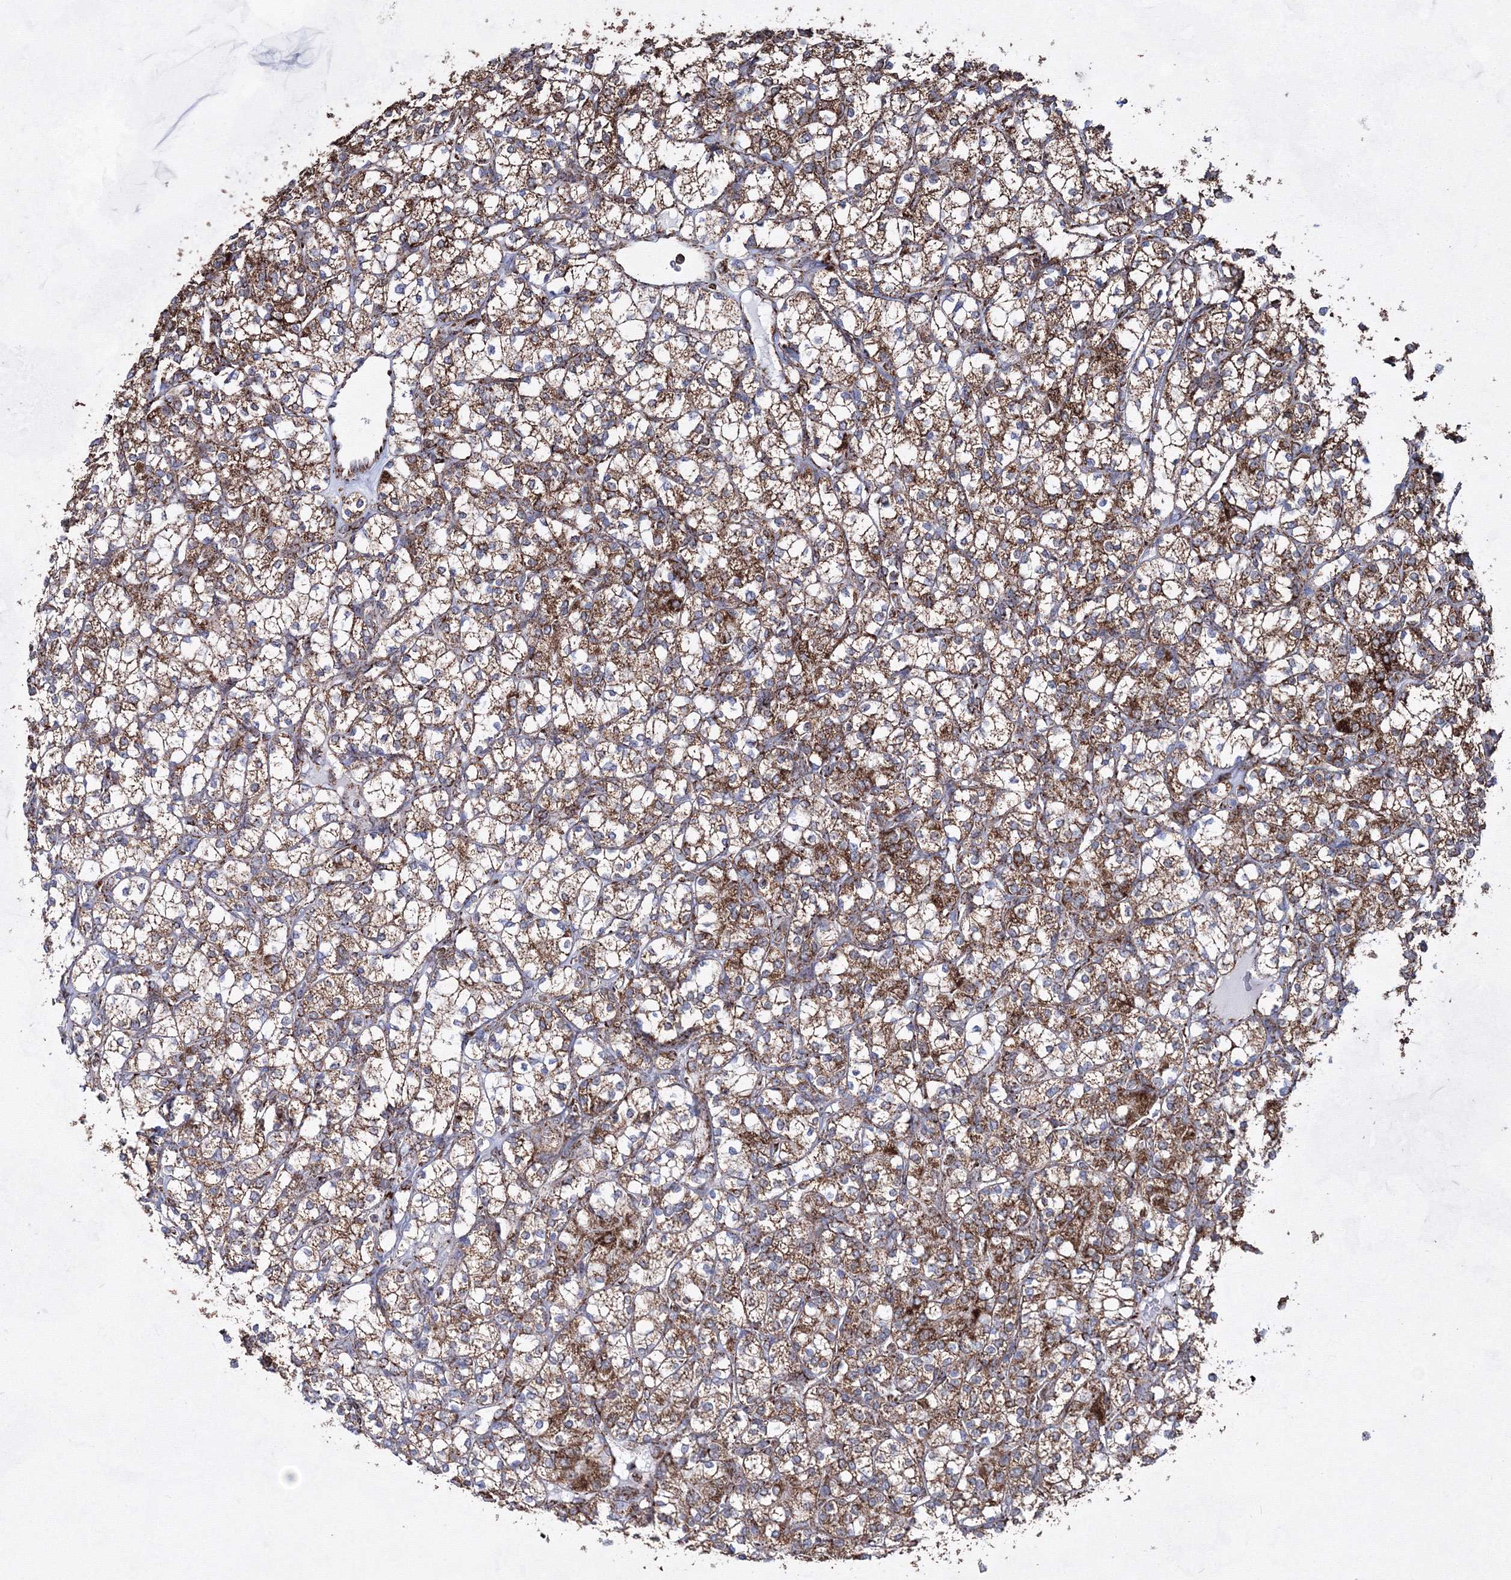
{"staining": {"intensity": "moderate", "quantity": ">75%", "location": "cytoplasmic/membranous"}, "tissue": "renal cancer", "cell_type": "Tumor cells", "image_type": "cancer", "snomed": [{"axis": "morphology", "description": "Adenocarcinoma, NOS"}, {"axis": "topography", "description": "Kidney"}], "caption": "Renal cancer (adenocarcinoma) stained with DAB IHC displays medium levels of moderate cytoplasmic/membranous staining in approximately >75% of tumor cells.", "gene": "HADHB", "patient": {"sex": "male", "age": 77}}